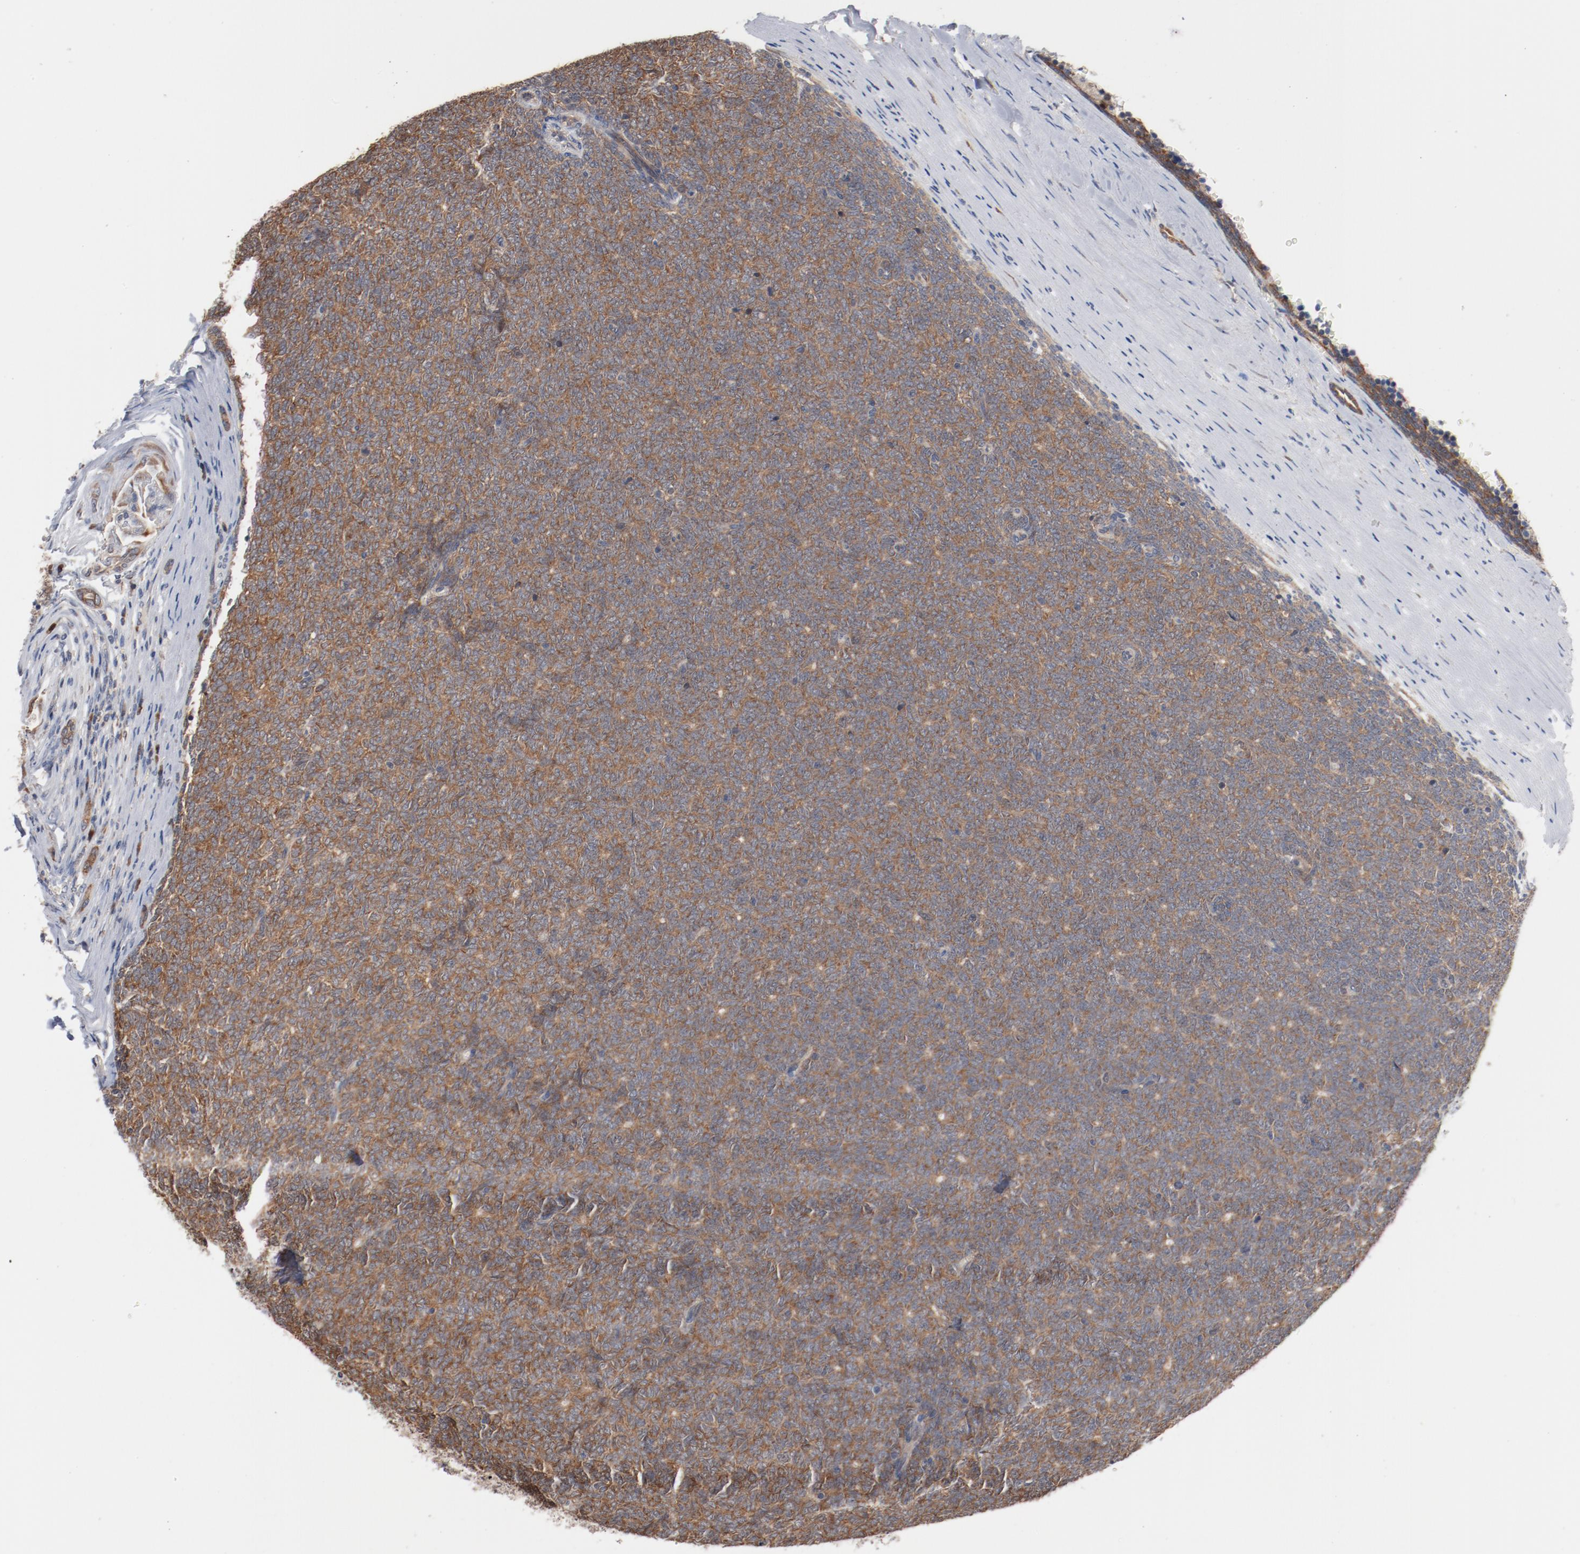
{"staining": {"intensity": "moderate", "quantity": ">75%", "location": "cytoplasmic/membranous"}, "tissue": "renal cancer", "cell_type": "Tumor cells", "image_type": "cancer", "snomed": [{"axis": "morphology", "description": "Neoplasm, malignant, NOS"}, {"axis": "topography", "description": "Kidney"}], "caption": "This is an image of IHC staining of neoplasm (malignant) (renal), which shows moderate positivity in the cytoplasmic/membranous of tumor cells.", "gene": "RNASE11", "patient": {"sex": "male", "age": 28}}